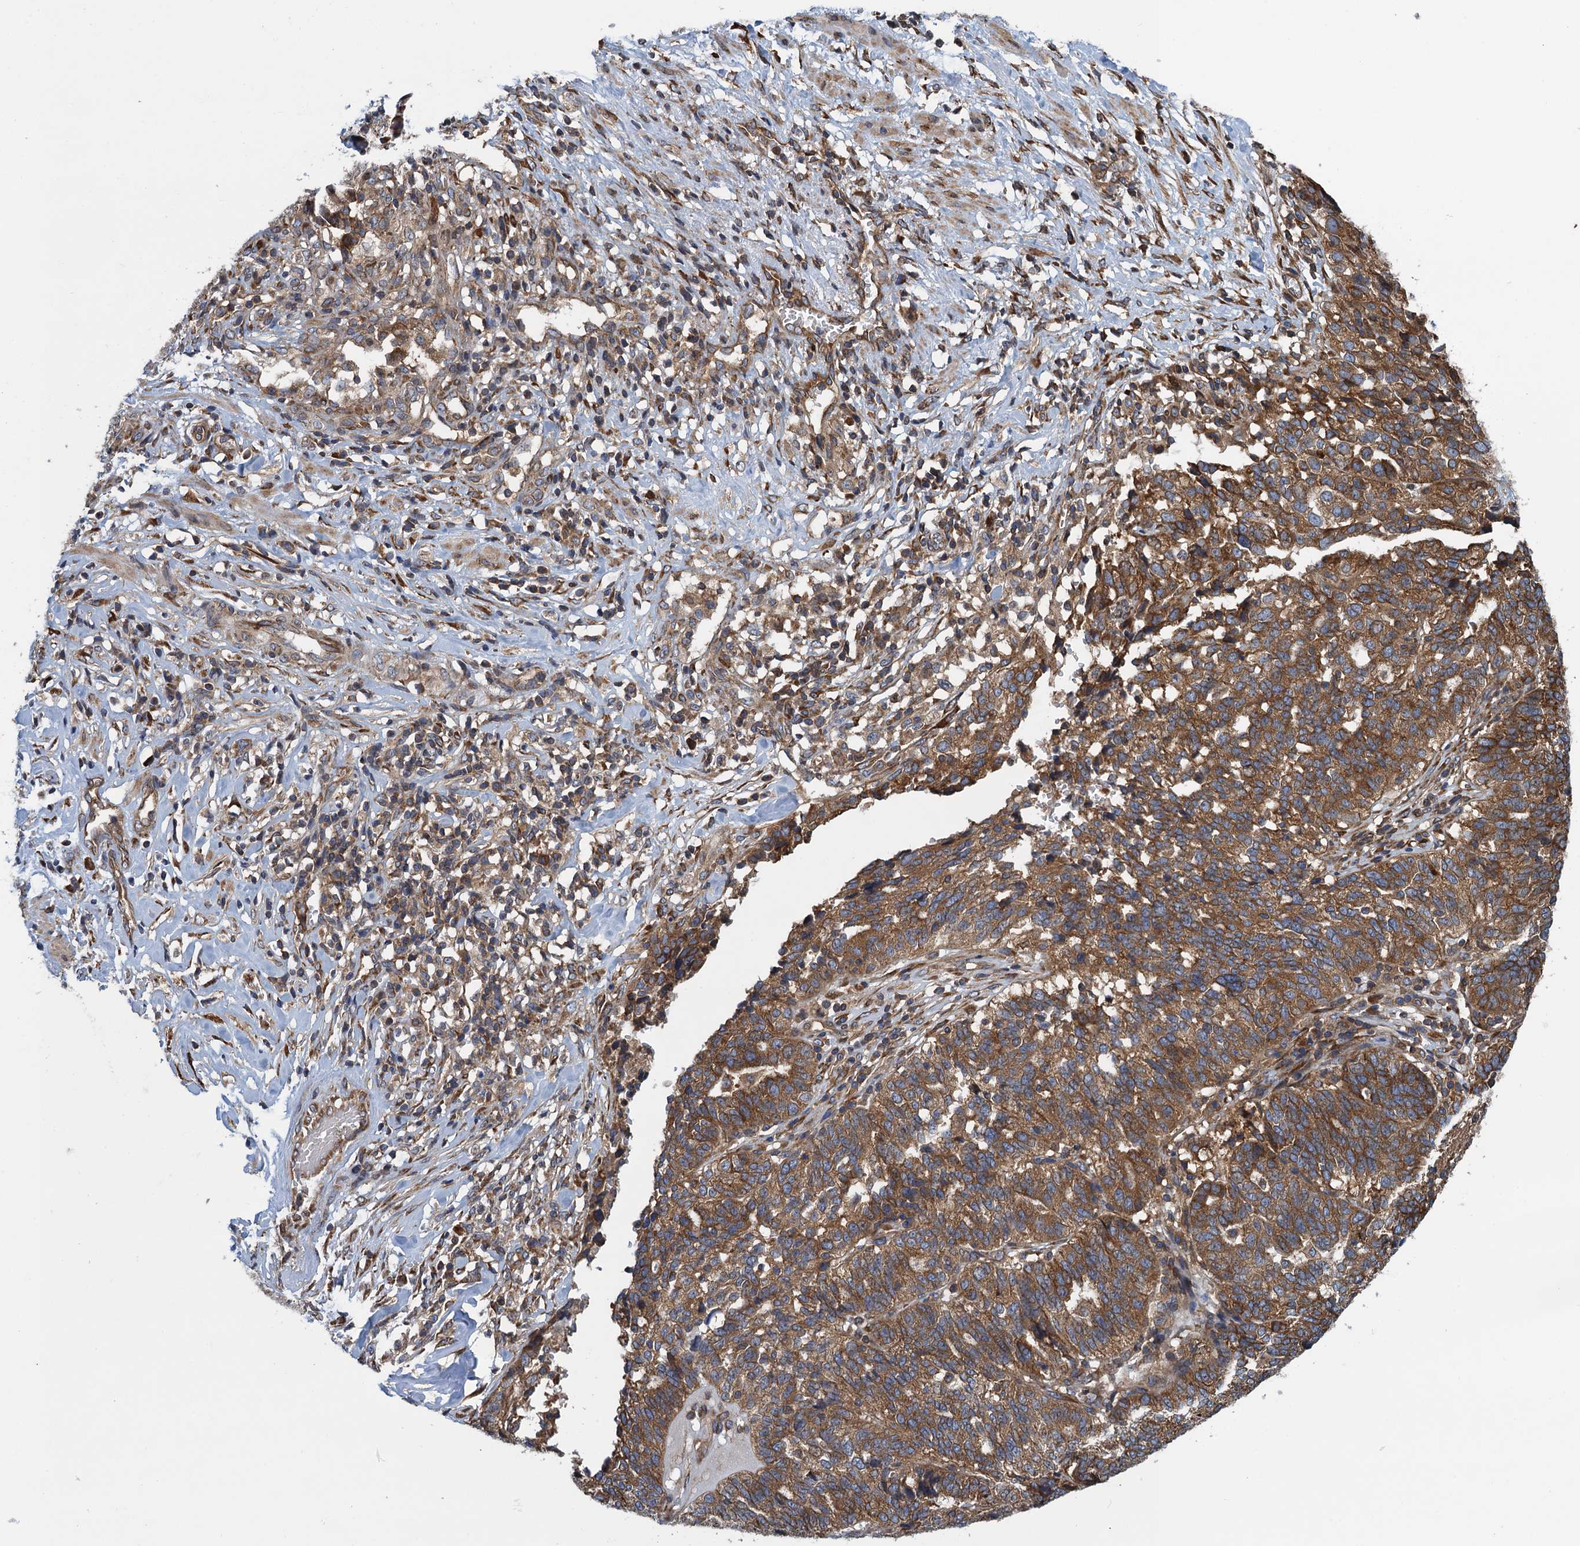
{"staining": {"intensity": "moderate", "quantity": ">75%", "location": "cytoplasmic/membranous"}, "tissue": "ovarian cancer", "cell_type": "Tumor cells", "image_type": "cancer", "snomed": [{"axis": "morphology", "description": "Cystadenocarcinoma, serous, NOS"}, {"axis": "topography", "description": "Ovary"}], "caption": "IHC of human ovarian cancer demonstrates medium levels of moderate cytoplasmic/membranous staining in about >75% of tumor cells.", "gene": "MDM1", "patient": {"sex": "female", "age": 59}}